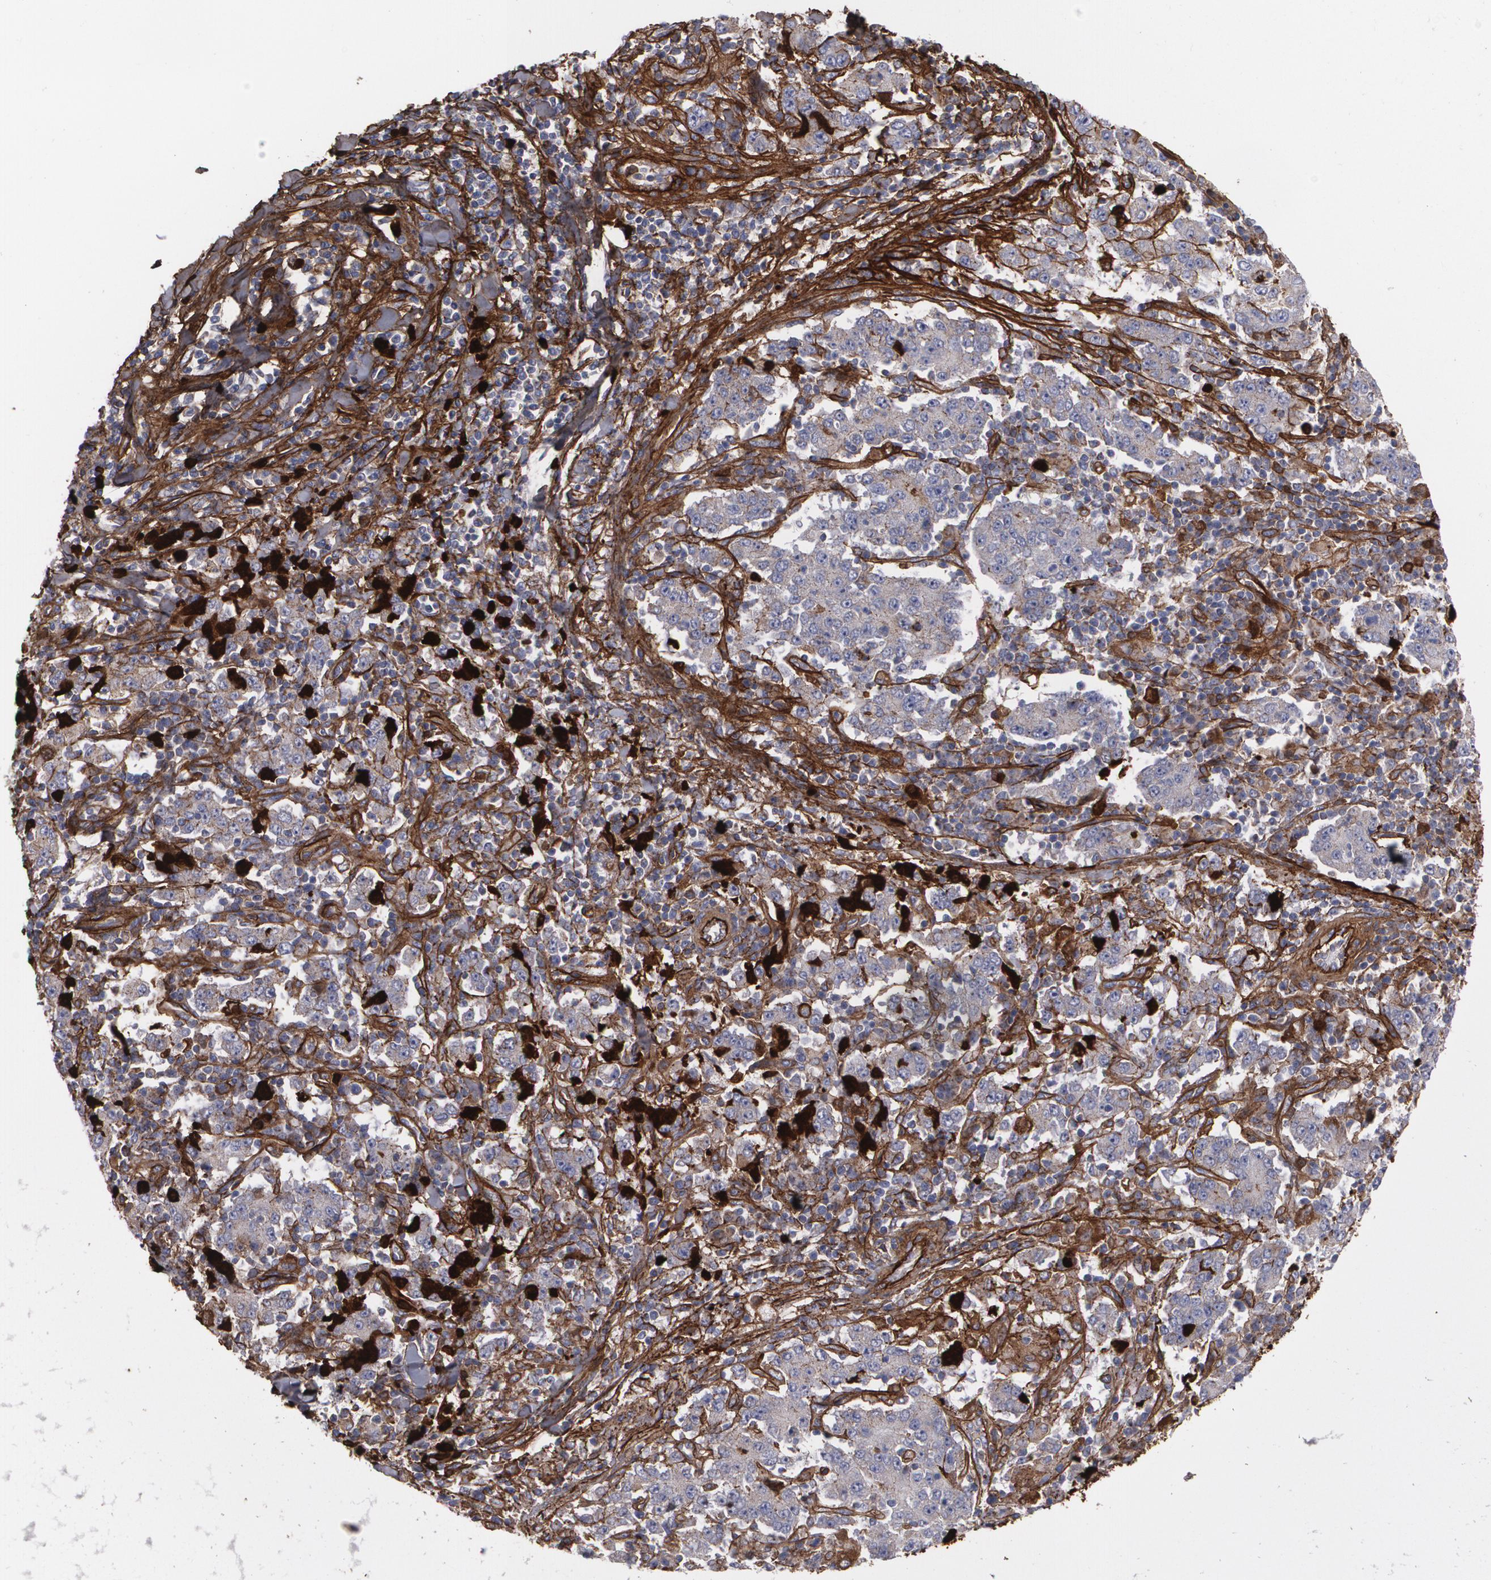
{"staining": {"intensity": "moderate", "quantity": ">75%", "location": "cytoplasmic/membranous"}, "tissue": "stomach cancer", "cell_type": "Tumor cells", "image_type": "cancer", "snomed": [{"axis": "morphology", "description": "Normal tissue, NOS"}, {"axis": "morphology", "description": "Adenocarcinoma, NOS"}, {"axis": "topography", "description": "Stomach, upper"}, {"axis": "topography", "description": "Stomach"}], "caption": "Immunohistochemistry (IHC) histopathology image of neoplastic tissue: human stomach adenocarcinoma stained using immunohistochemistry reveals medium levels of moderate protein expression localized specifically in the cytoplasmic/membranous of tumor cells, appearing as a cytoplasmic/membranous brown color.", "gene": "FBLN1", "patient": {"sex": "male", "age": 59}}